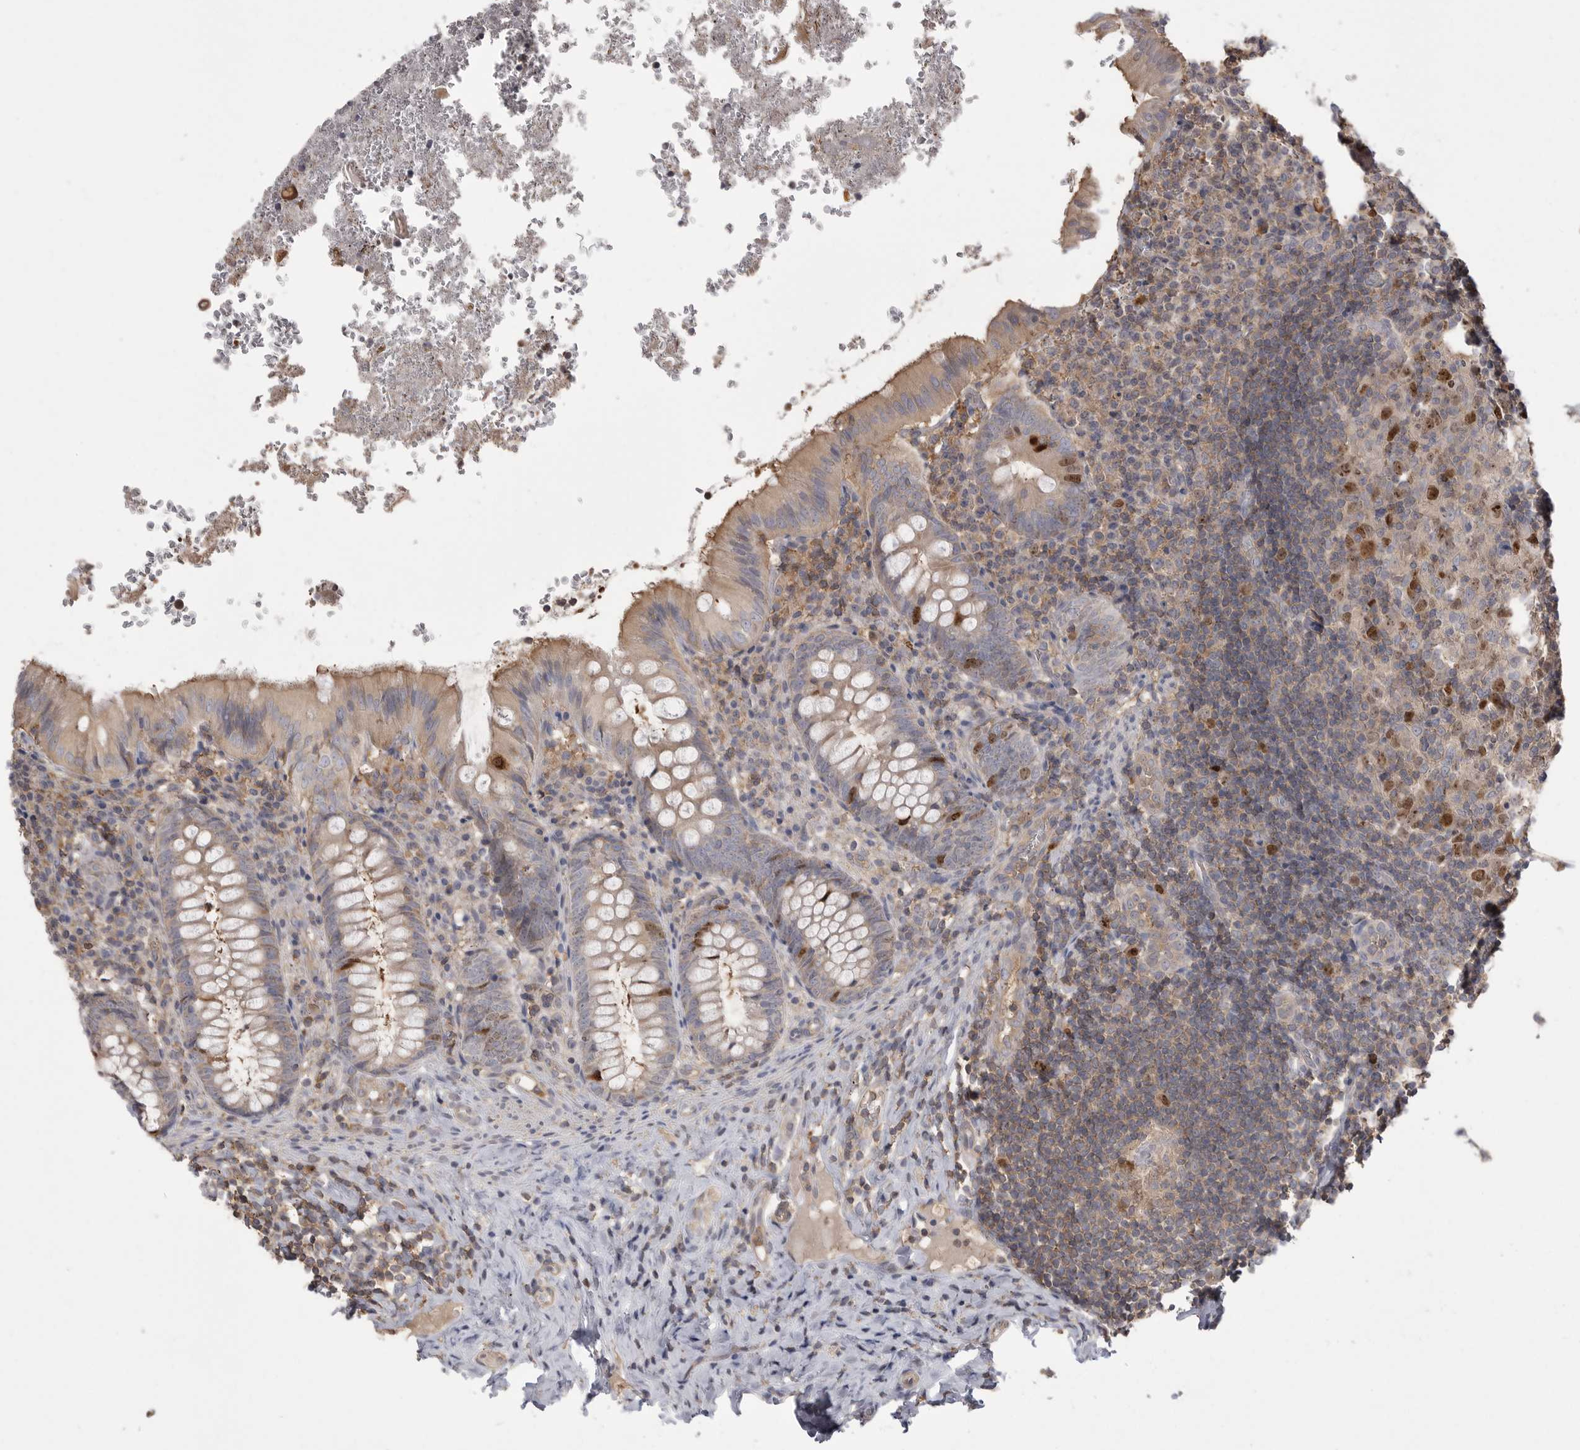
{"staining": {"intensity": "strong", "quantity": "<25%", "location": "cytoplasmic/membranous,nuclear"}, "tissue": "appendix", "cell_type": "Glandular cells", "image_type": "normal", "snomed": [{"axis": "morphology", "description": "Normal tissue, NOS"}, {"axis": "topography", "description": "Appendix"}], "caption": "High-magnification brightfield microscopy of benign appendix stained with DAB (brown) and counterstained with hematoxylin (blue). glandular cells exhibit strong cytoplasmic/membranous,nuclear expression is seen in approximately<25% of cells.", "gene": "TOP2A", "patient": {"sex": "male", "age": 8}}